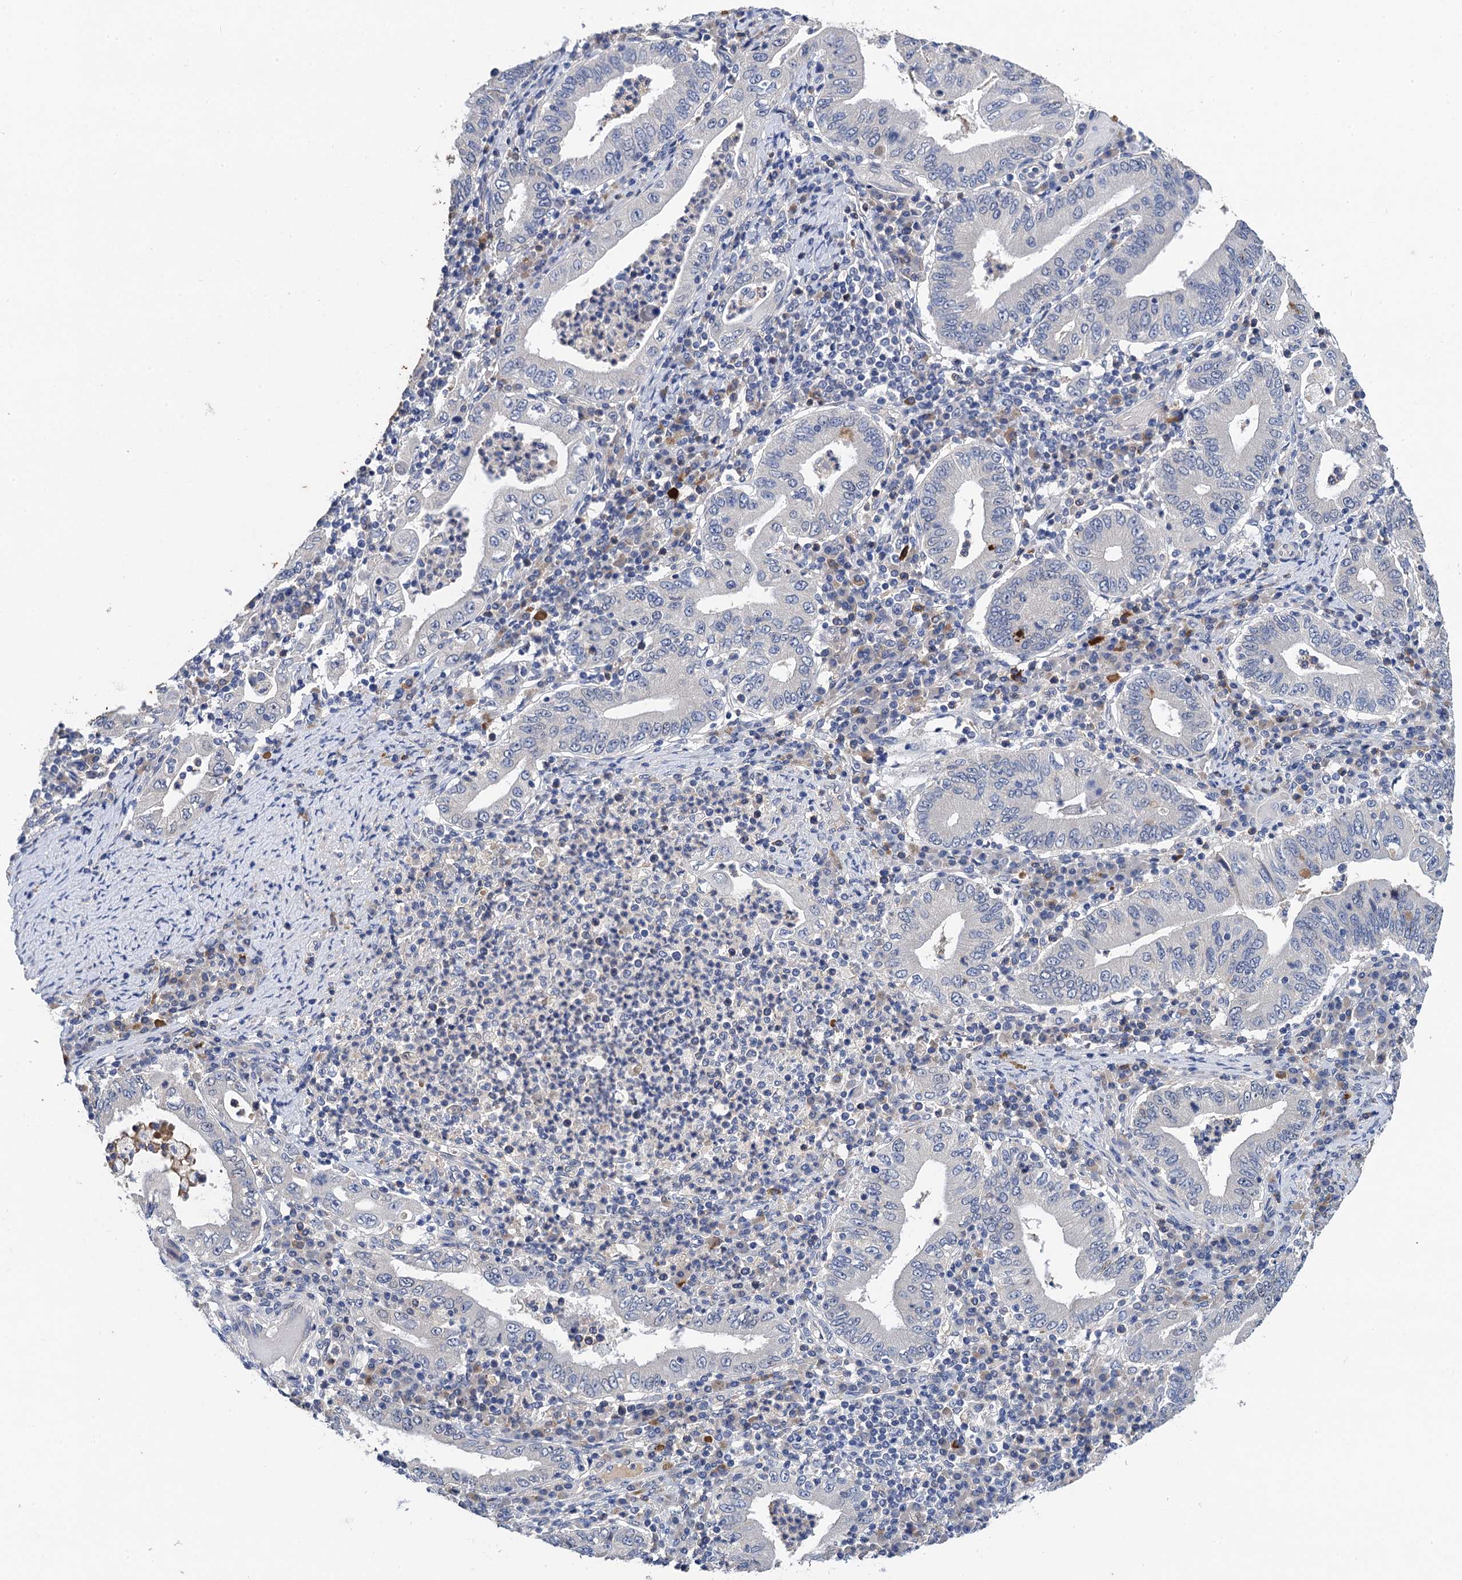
{"staining": {"intensity": "negative", "quantity": "none", "location": "none"}, "tissue": "stomach cancer", "cell_type": "Tumor cells", "image_type": "cancer", "snomed": [{"axis": "morphology", "description": "Normal tissue, NOS"}, {"axis": "morphology", "description": "Adenocarcinoma, NOS"}, {"axis": "topography", "description": "Esophagus"}, {"axis": "topography", "description": "Stomach, upper"}, {"axis": "topography", "description": "Peripheral nerve tissue"}], "caption": "IHC micrograph of neoplastic tissue: human stomach cancer stained with DAB reveals no significant protein positivity in tumor cells.", "gene": "TMEM39B", "patient": {"sex": "male", "age": 62}}